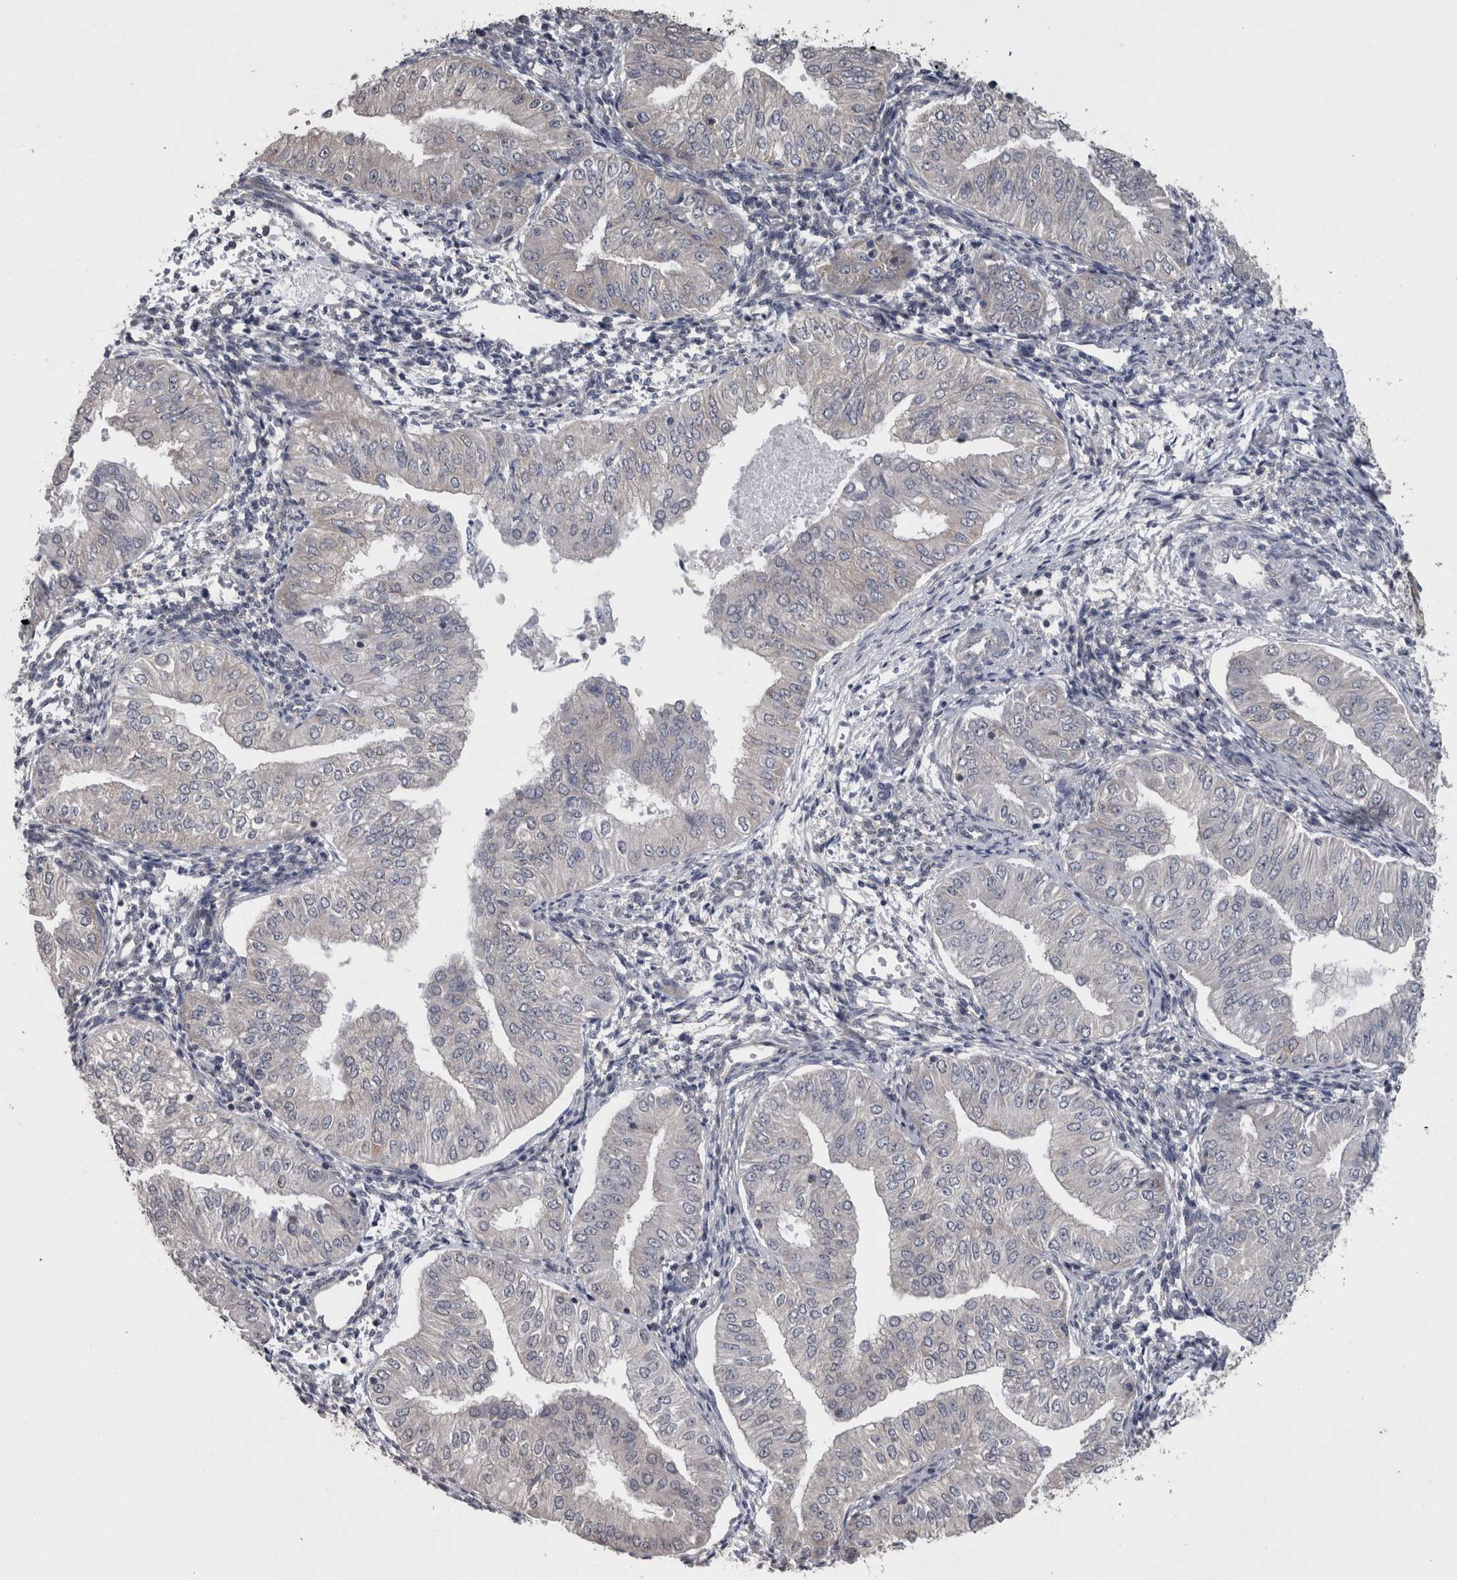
{"staining": {"intensity": "negative", "quantity": "none", "location": "none"}, "tissue": "endometrial cancer", "cell_type": "Tumor cells", "image_type": "cancer", "snomed": [{"axis": "morphology", "description": "Normal tissue, NOS"}, {"axis": "morphology", "description": "Adenocarcinoma, NOS"}, {"axis": "topography", "description": "Endometrium"}], "caption": "Endometrial cancer stained for a protein using immunohistochemistry (IHC) demonstrates no expression tumor cells.", "gene": "DDX6", "patient": {"sex": "female", "age": 53}}